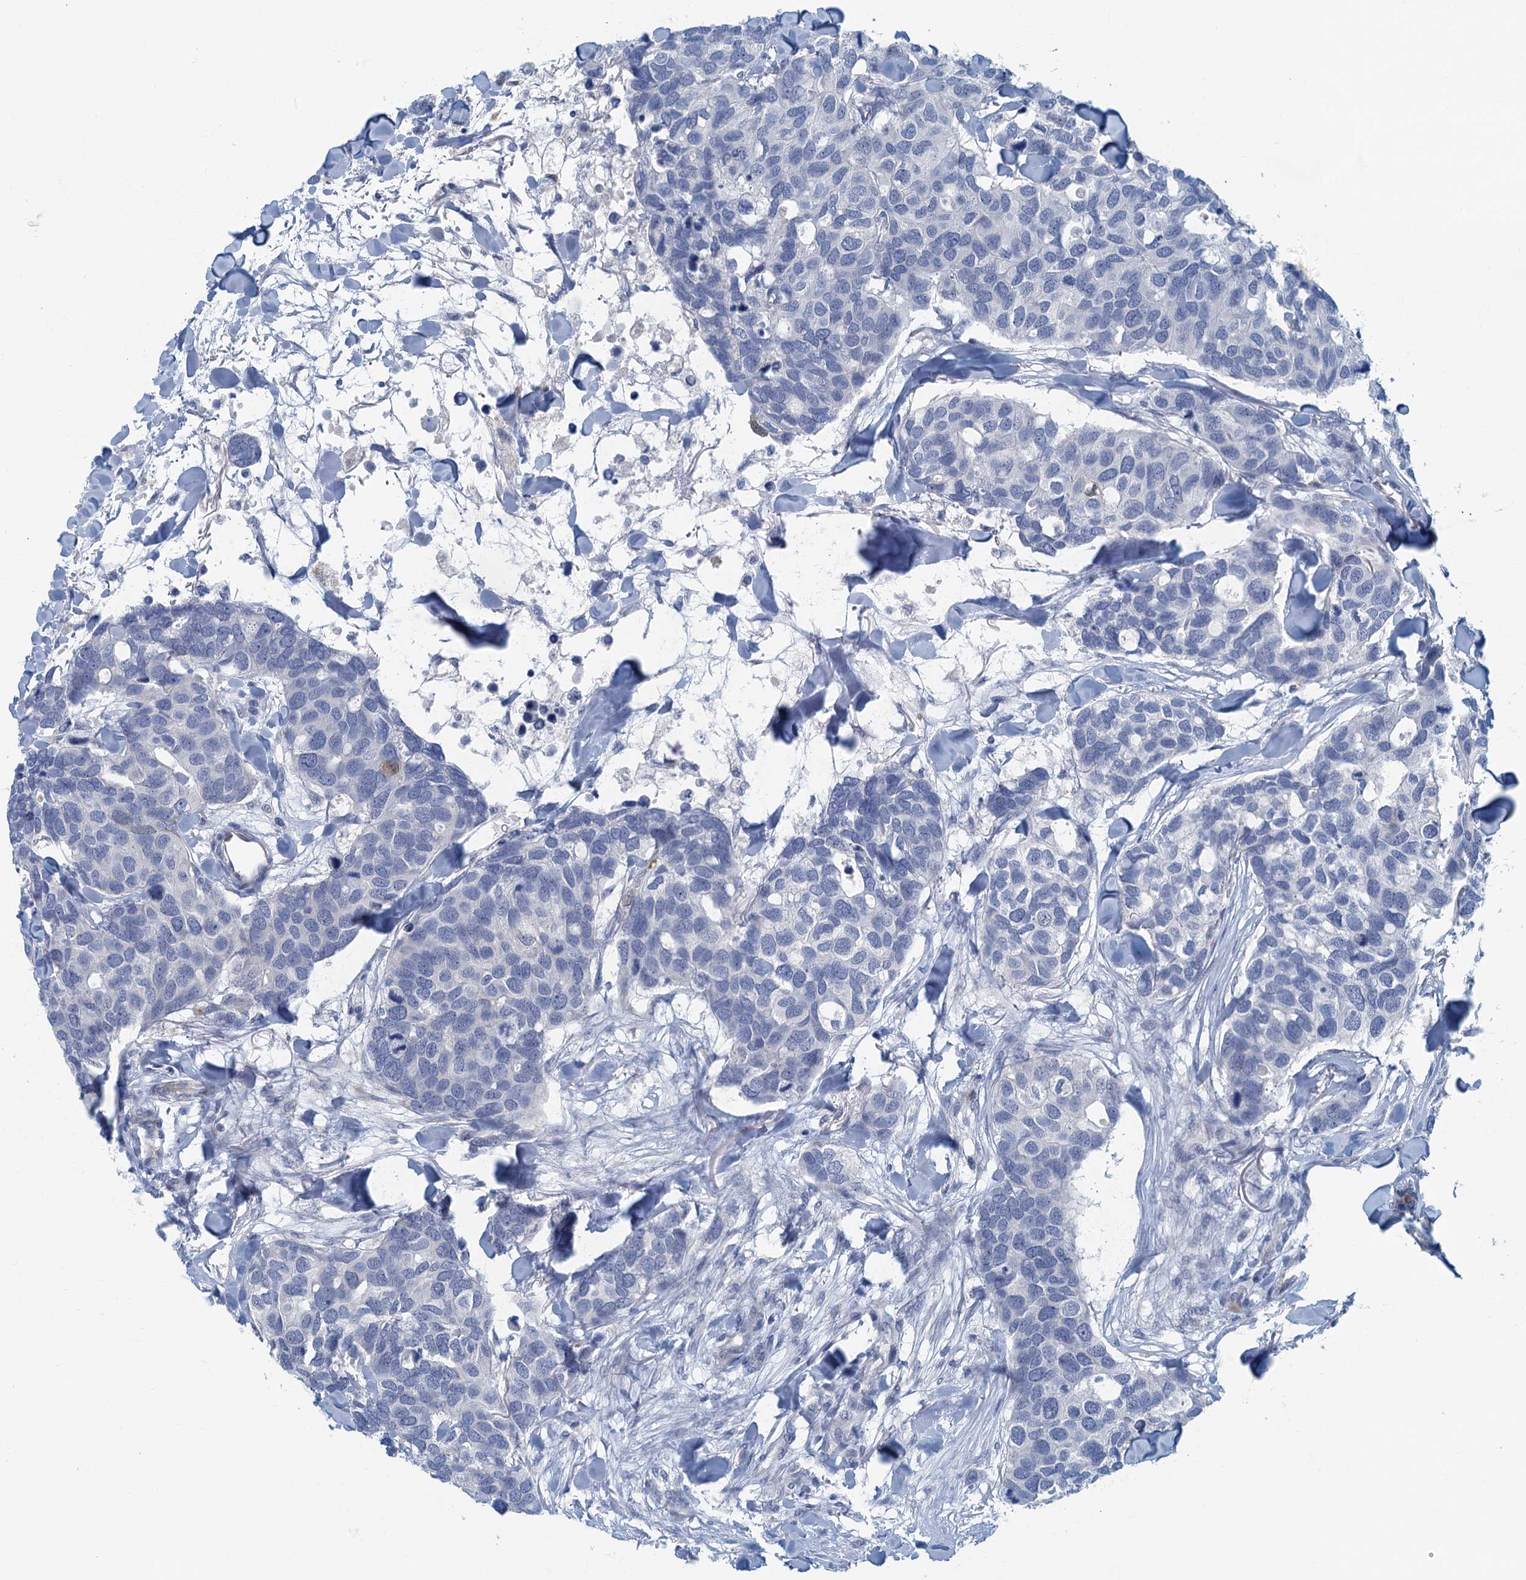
{"staining": {"intensity": "negative", "quantity": "none", "location": "none"}, "tissue": "breast cancer", "cell_type": "Tumor cells", "image_type": "cancer", "snomed": [{"axis": "morphology", "description": "Duct carcinoma"}, {"axis": "topography", "description": "Breast"}], "caption": "There is no significant expression in tumor cells of breast cancer.", "gene": "ANKDD1A", "patient": {"sex": "female", "age": 83}}